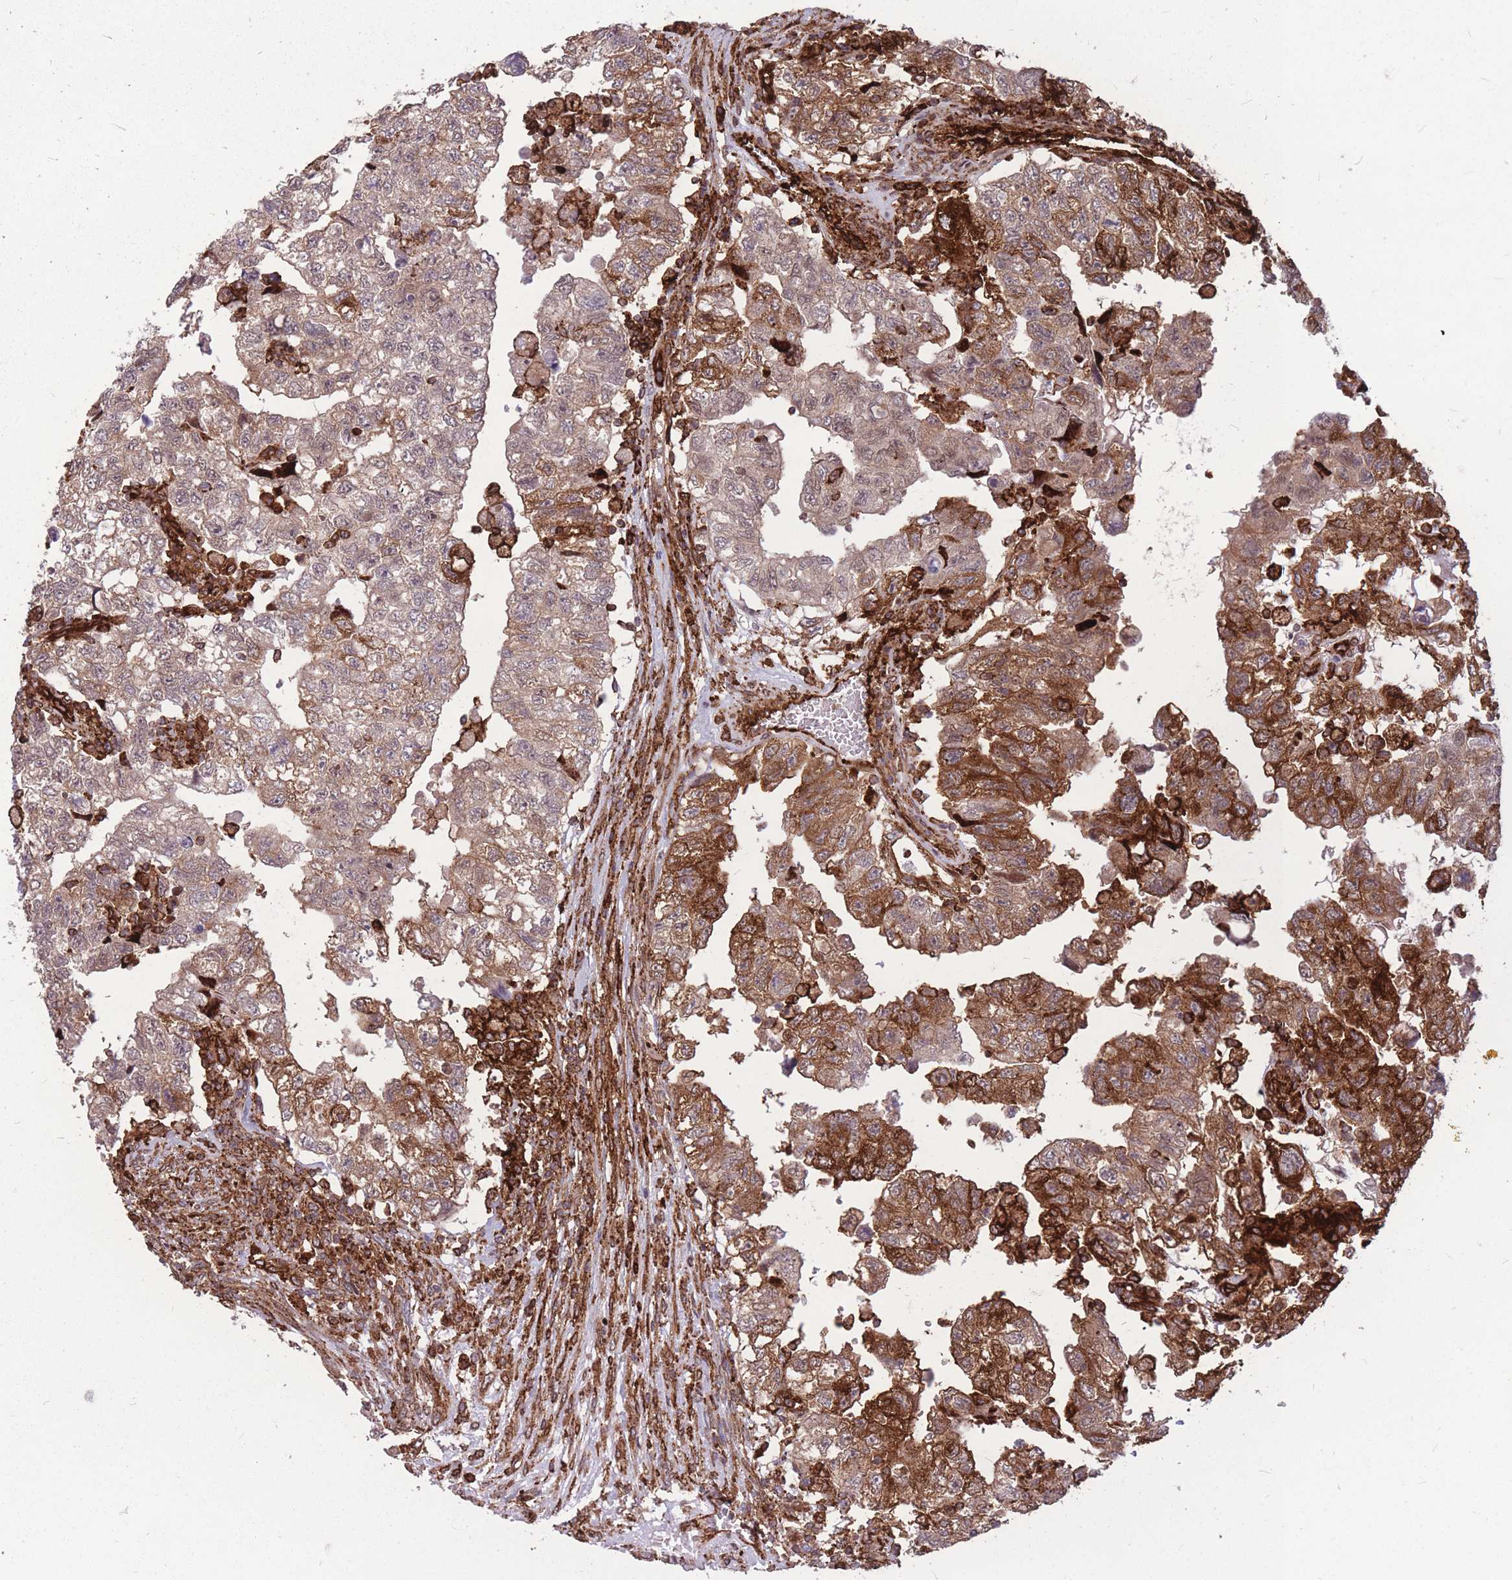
{"staining": {"intensity": "strong", "quantity": "25%-75%", "location": "cytoplasmic/membranous"}, "tissue": "testis cancer", "cell_type": "Tumor cells", "image_type": "cancer", "snomed": [{"axis": "morphology", "description": "Carcinoma, Embryonal, NOS"}, {"axis": "topography", "description": "Testis"}], "caption": "Immunohistochemical staining of human testis embryonal carcinoma reveals high levels of strong cytoplasmic/membranous protein staining in approximately 25%-75% of tumor cells.", "gene": "TCF20", "patient": {"sex": "male", "age": 36}}